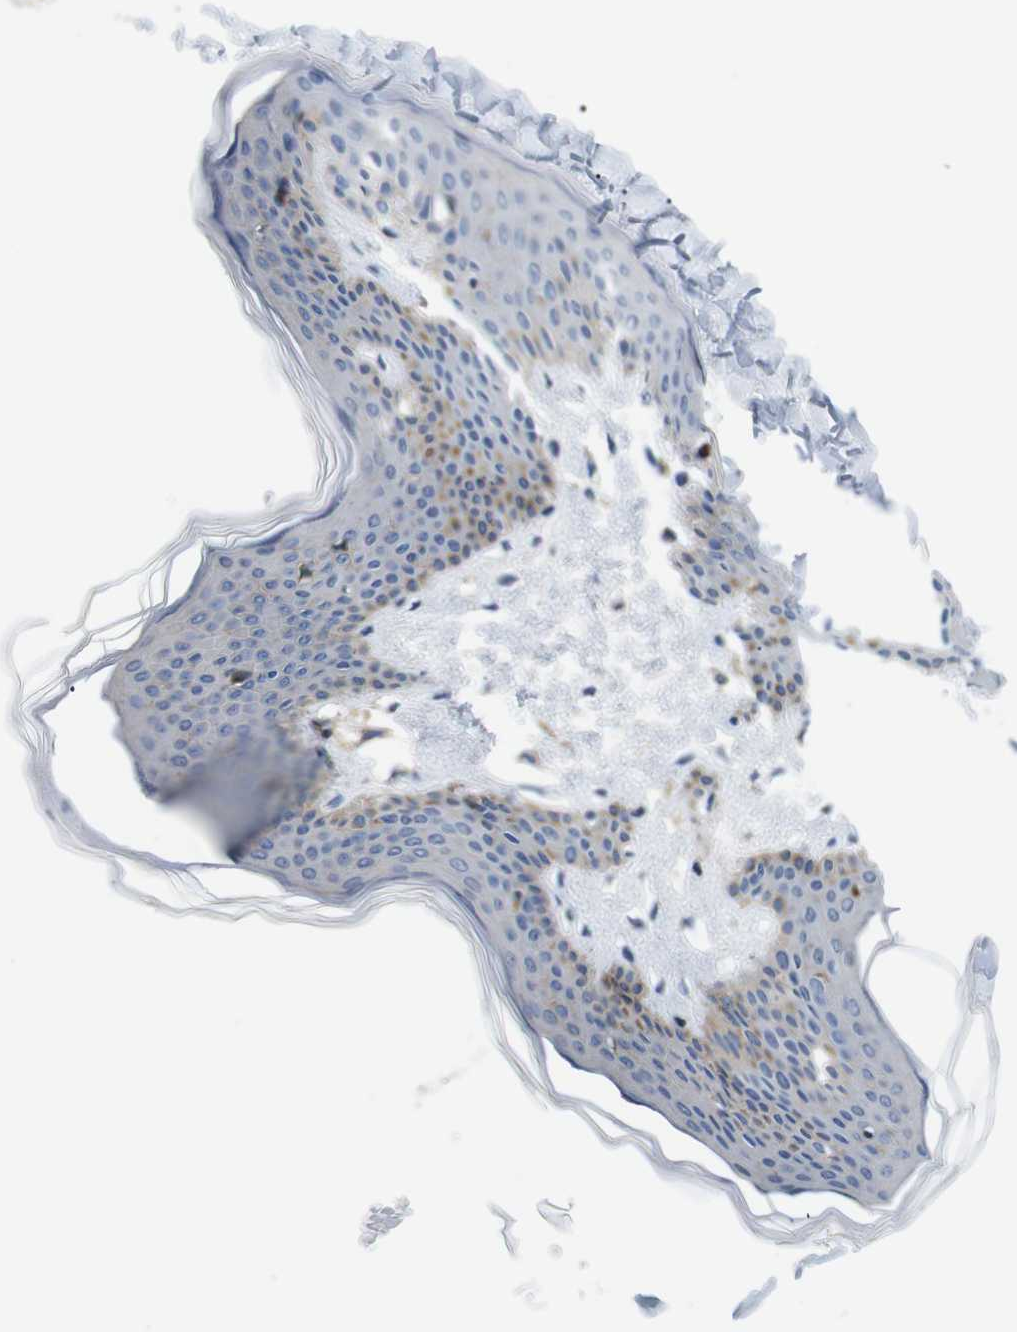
{"staining": {"intensity": "negative", "quantity": "none", "location": "none"}, "tissue": "skin", "cell_type": "Fibroblasts", "image_type": "normal", "snomed": [{"axis": "morphology", "description": "Normal tissue, NOS"}, {"axis": "topography", "description": "Skin"}], "caption": "Protein analysis of normal skin demonstrates no significant expression in fibroblasts. (DAB (3,3'-diaminobenzidine) IHC, high magnification).", "gene": "CD300C", "patient": {"sex": "female", "age": 17}}